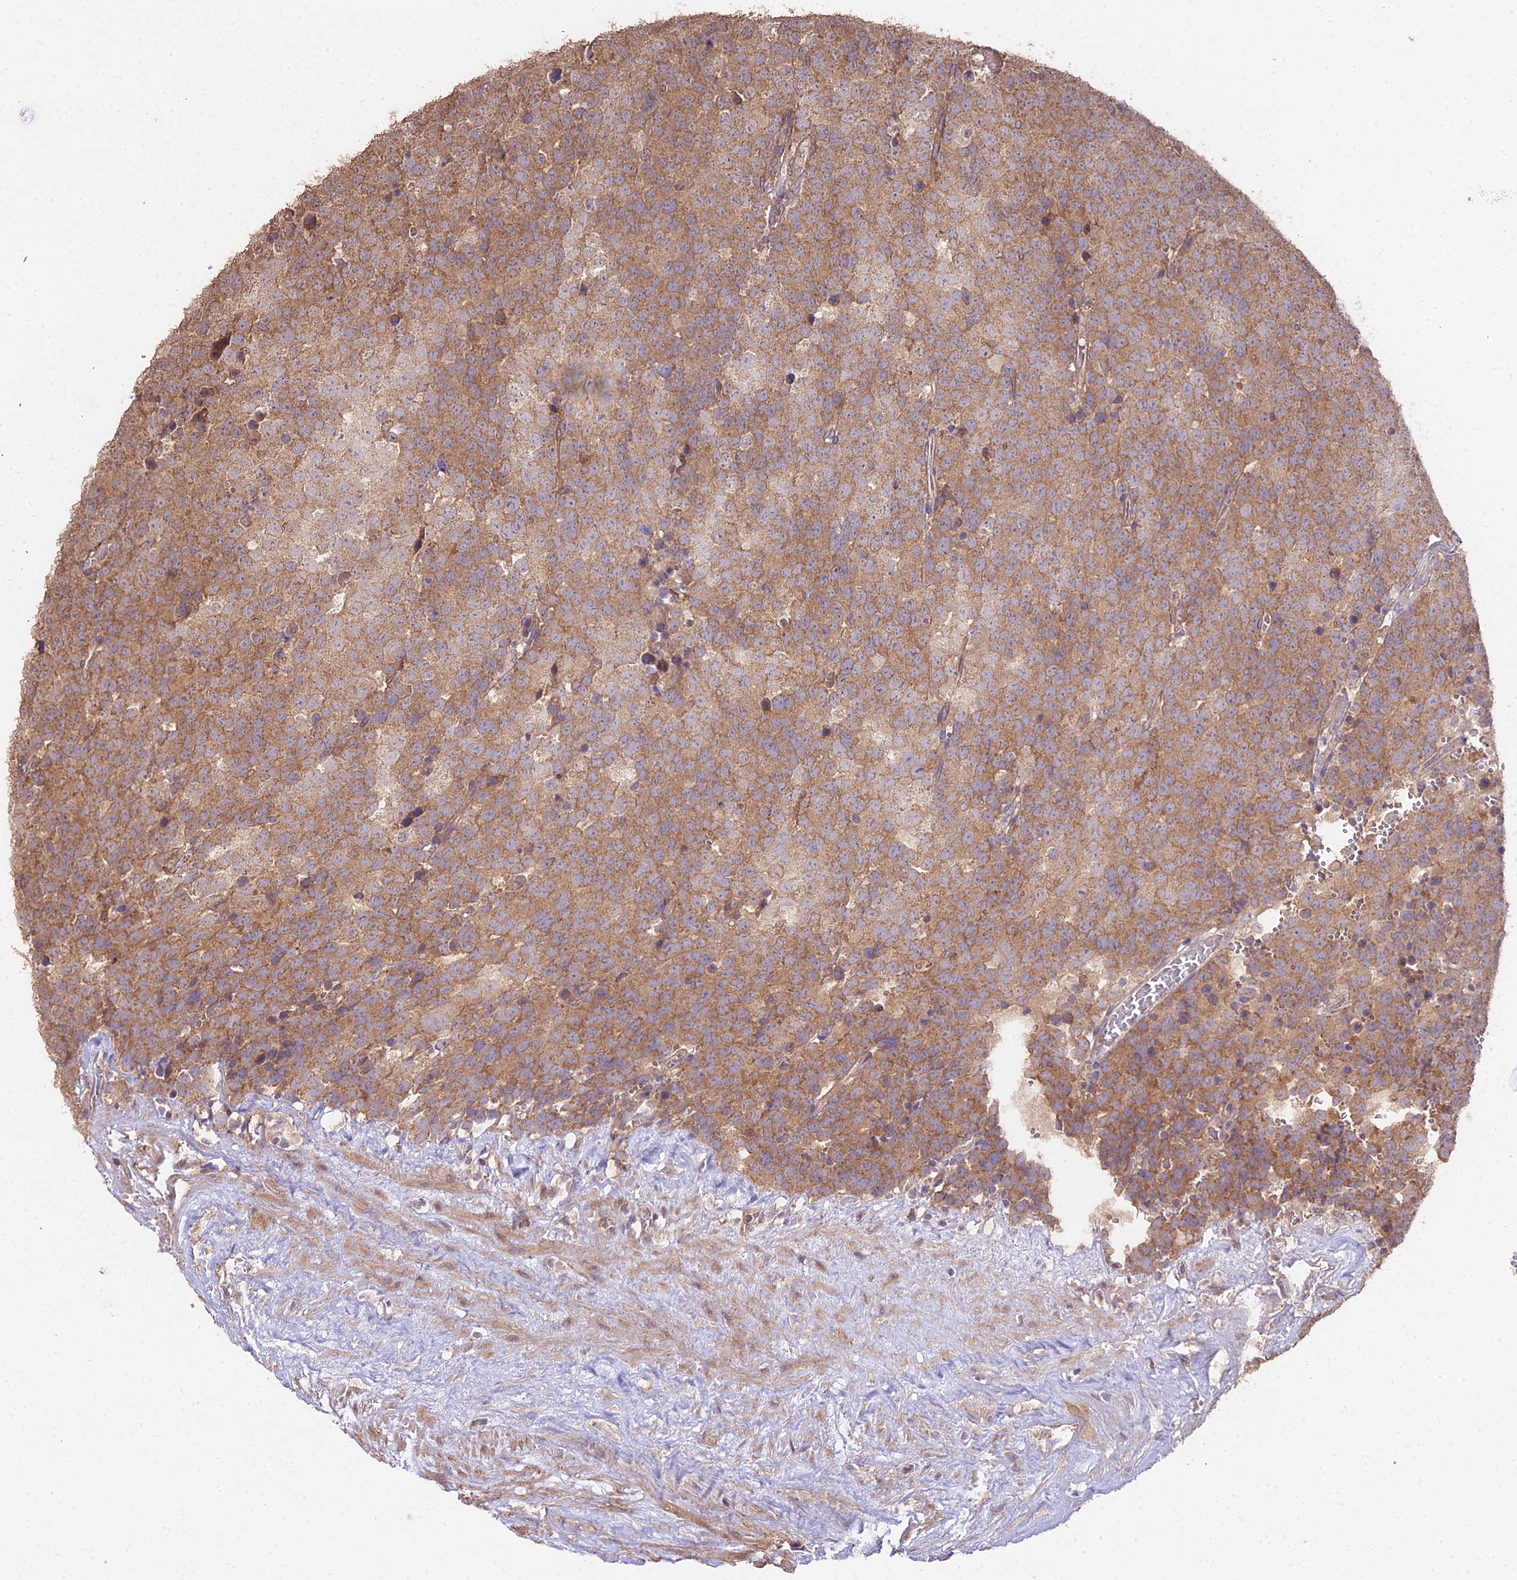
{"staining": {"intensity": "moderate", "quantity": ">75%", "location": "cytoplasmic/membranous"}, "tissue": "testis cancer", "cell_type": "Tumor cells", "image_type": "cancer", "snomed": [{"axis": "morphology", "description": "Seminoma, NOS"}, {"axis": "topography", "description": "Testis"}], "caption": "Approximately >75% of tumor cells in testis cancer demonstrate moderate cytoplasmic/membranous protein expression as visualized by brown immunohistochemical staining.", "gene": "METTL13", "patient": {"sex": "male", "age": 71}}